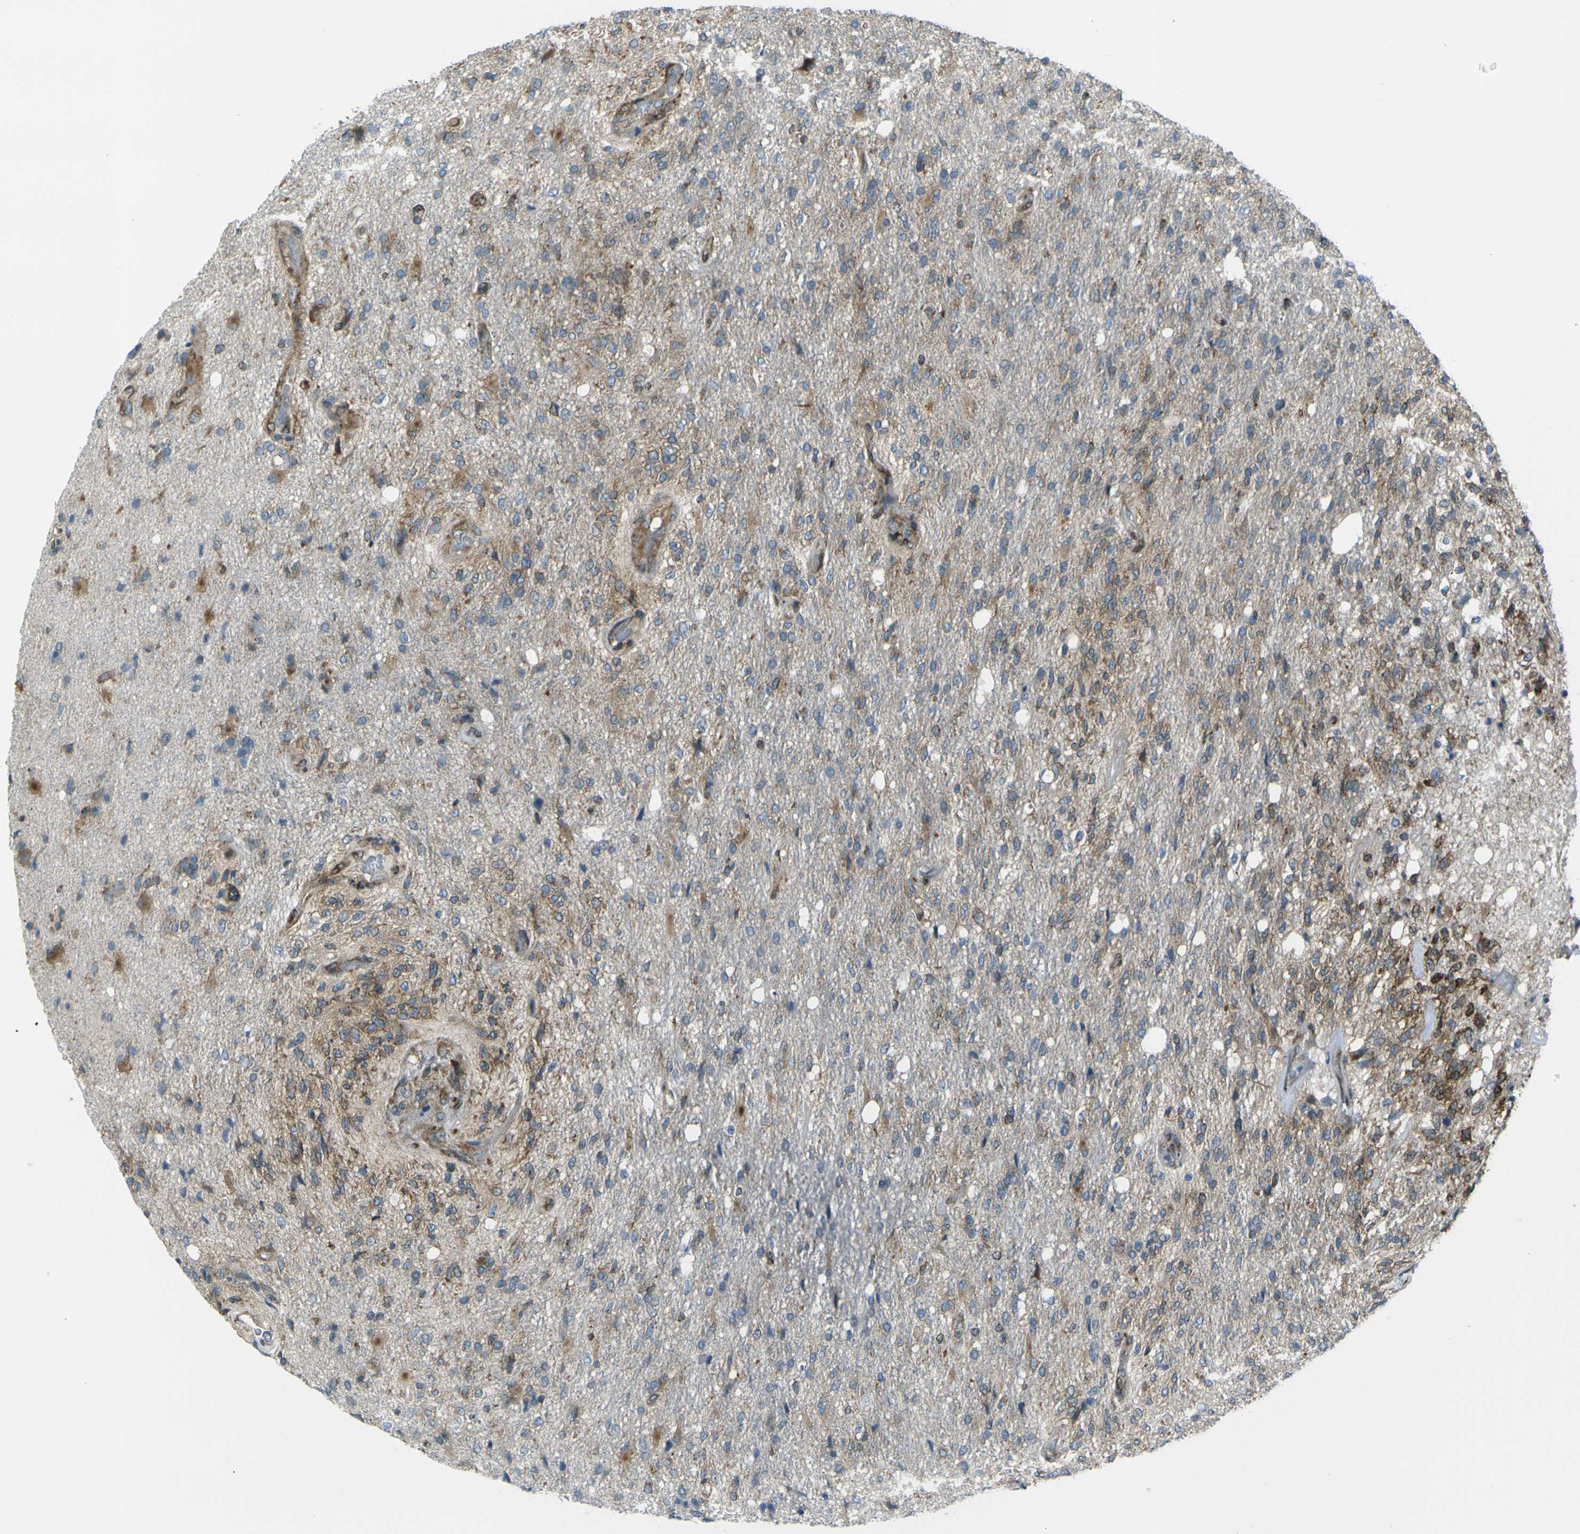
{"staining": {"intensity": "weak", "quantity": "25%-75%", "location": "cytoplasmic/membranous"}, "tissue": "glioma", "cell_type": "Tumor cells", "image_type": "cancer", "snomed": [{"axis": "morphology", "description": "Normal tissue, NOS"}, {"axis": "morphology", "description": "Glioma, malignant, High grade"}, {"axis": "topography", "description": "Cerebral cortex"}], "caption": "Immunohistochemical staining of malignant glioma (high-grade) reveals weak cytoplasmic/membranous protein staining in approximately 25%-75% of tumor cells.", "gene": "CELSR2", "patient": {"sex": "male", "age": 77}}